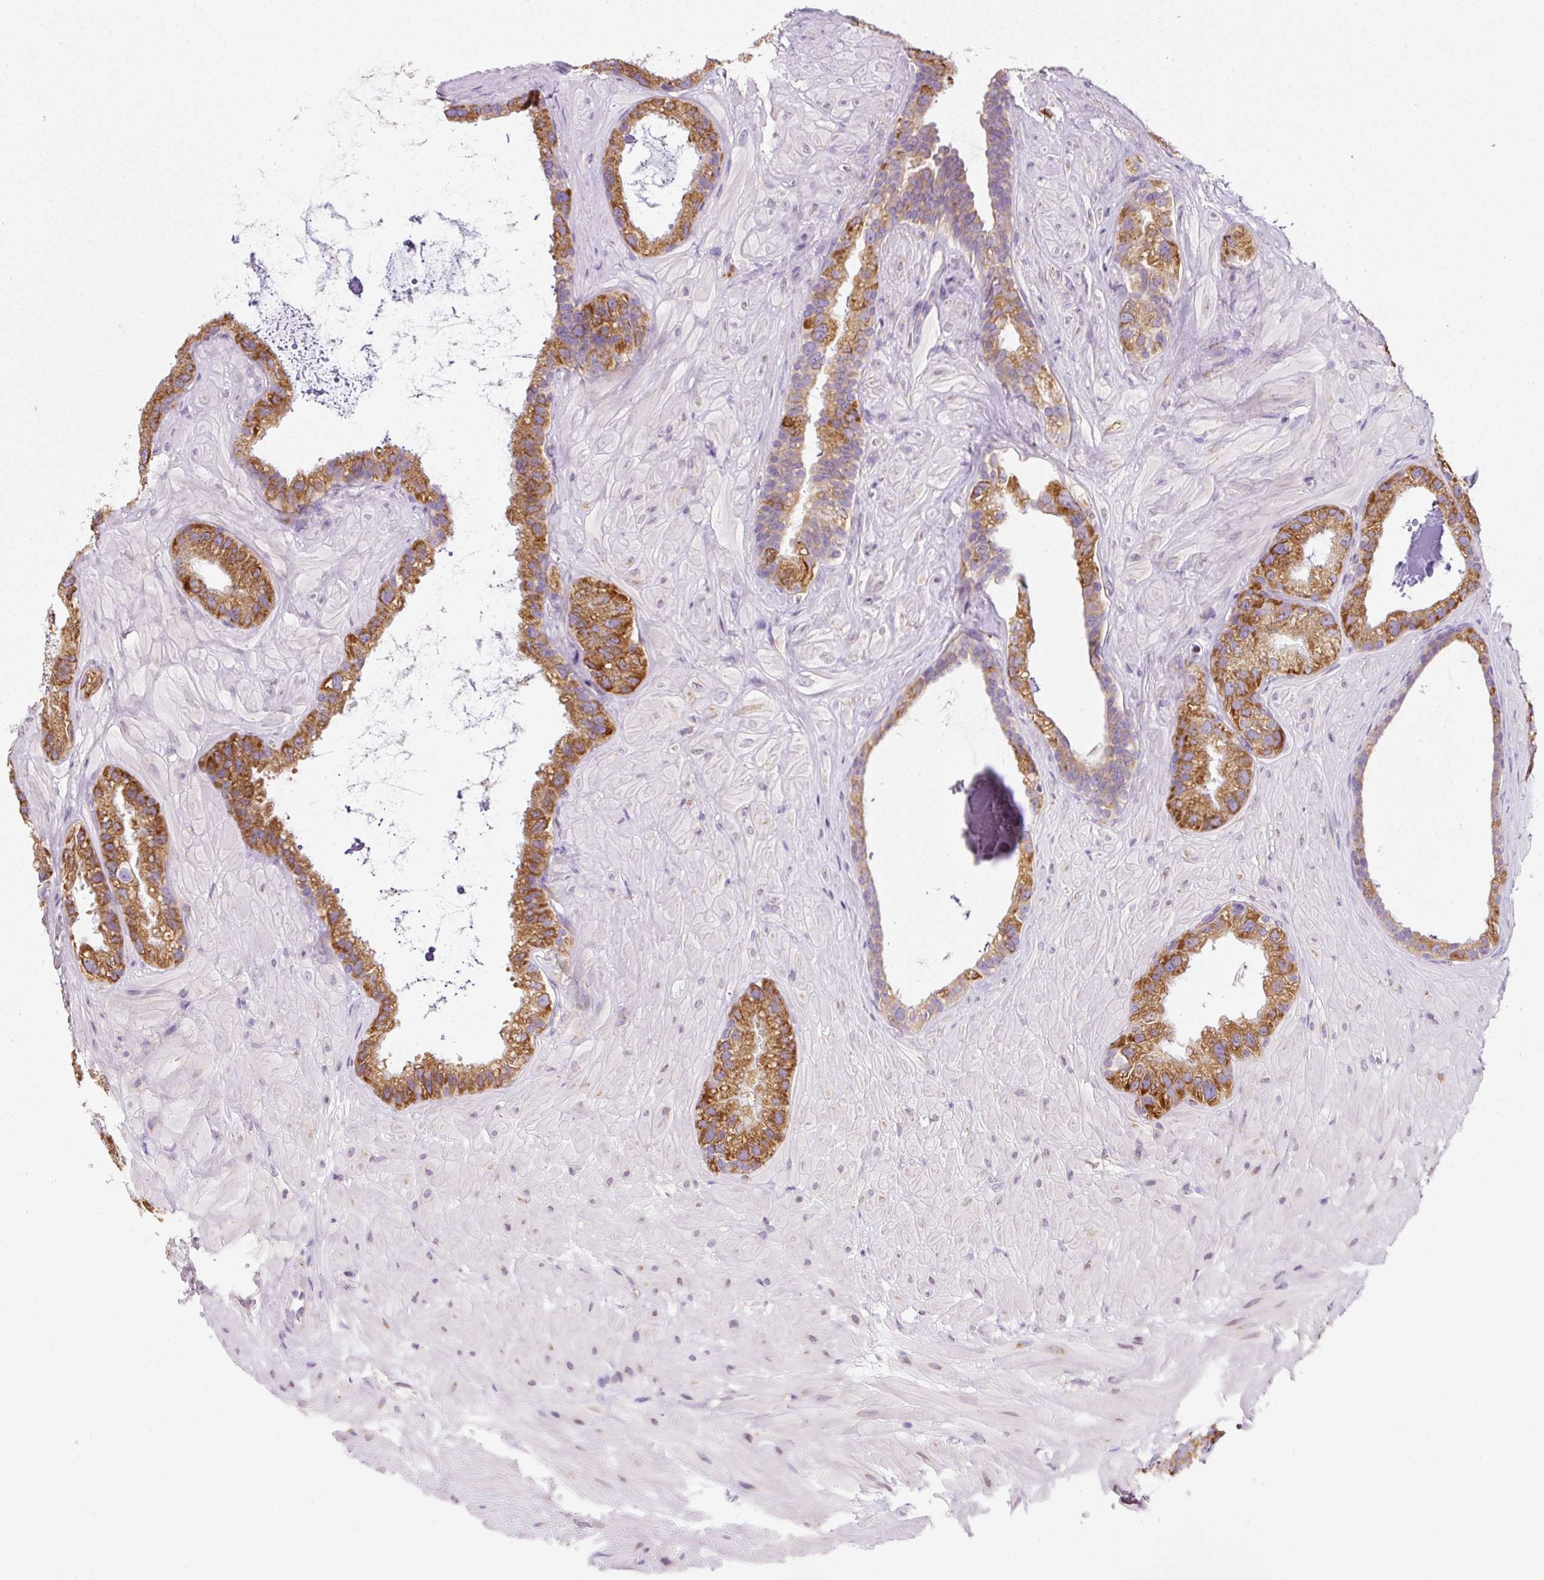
{"staining": {"intensity": "moderate", "quantity": ">75%", "location": "cytoplasmic/membranous"}, "tissue": "seminal vesicle", "cell_type": "Glandular cells", "image_type": "normal", "snomed": [{"axis": "morphology", "description": "Normal tissue, NOS"}, {"axis": "topography", "description": "Seminal veicle"}, {"axis": "topography", "description": "Peripheral nerve tissue"}], "caption": "Human seminal vesicle stained with a brown dye shows moderate cytoplasmic/membranous positive positivity in approximately >75% of glandular cells.", "gene": "DDOST", "patient": {"sex": "male", "age": 76}}